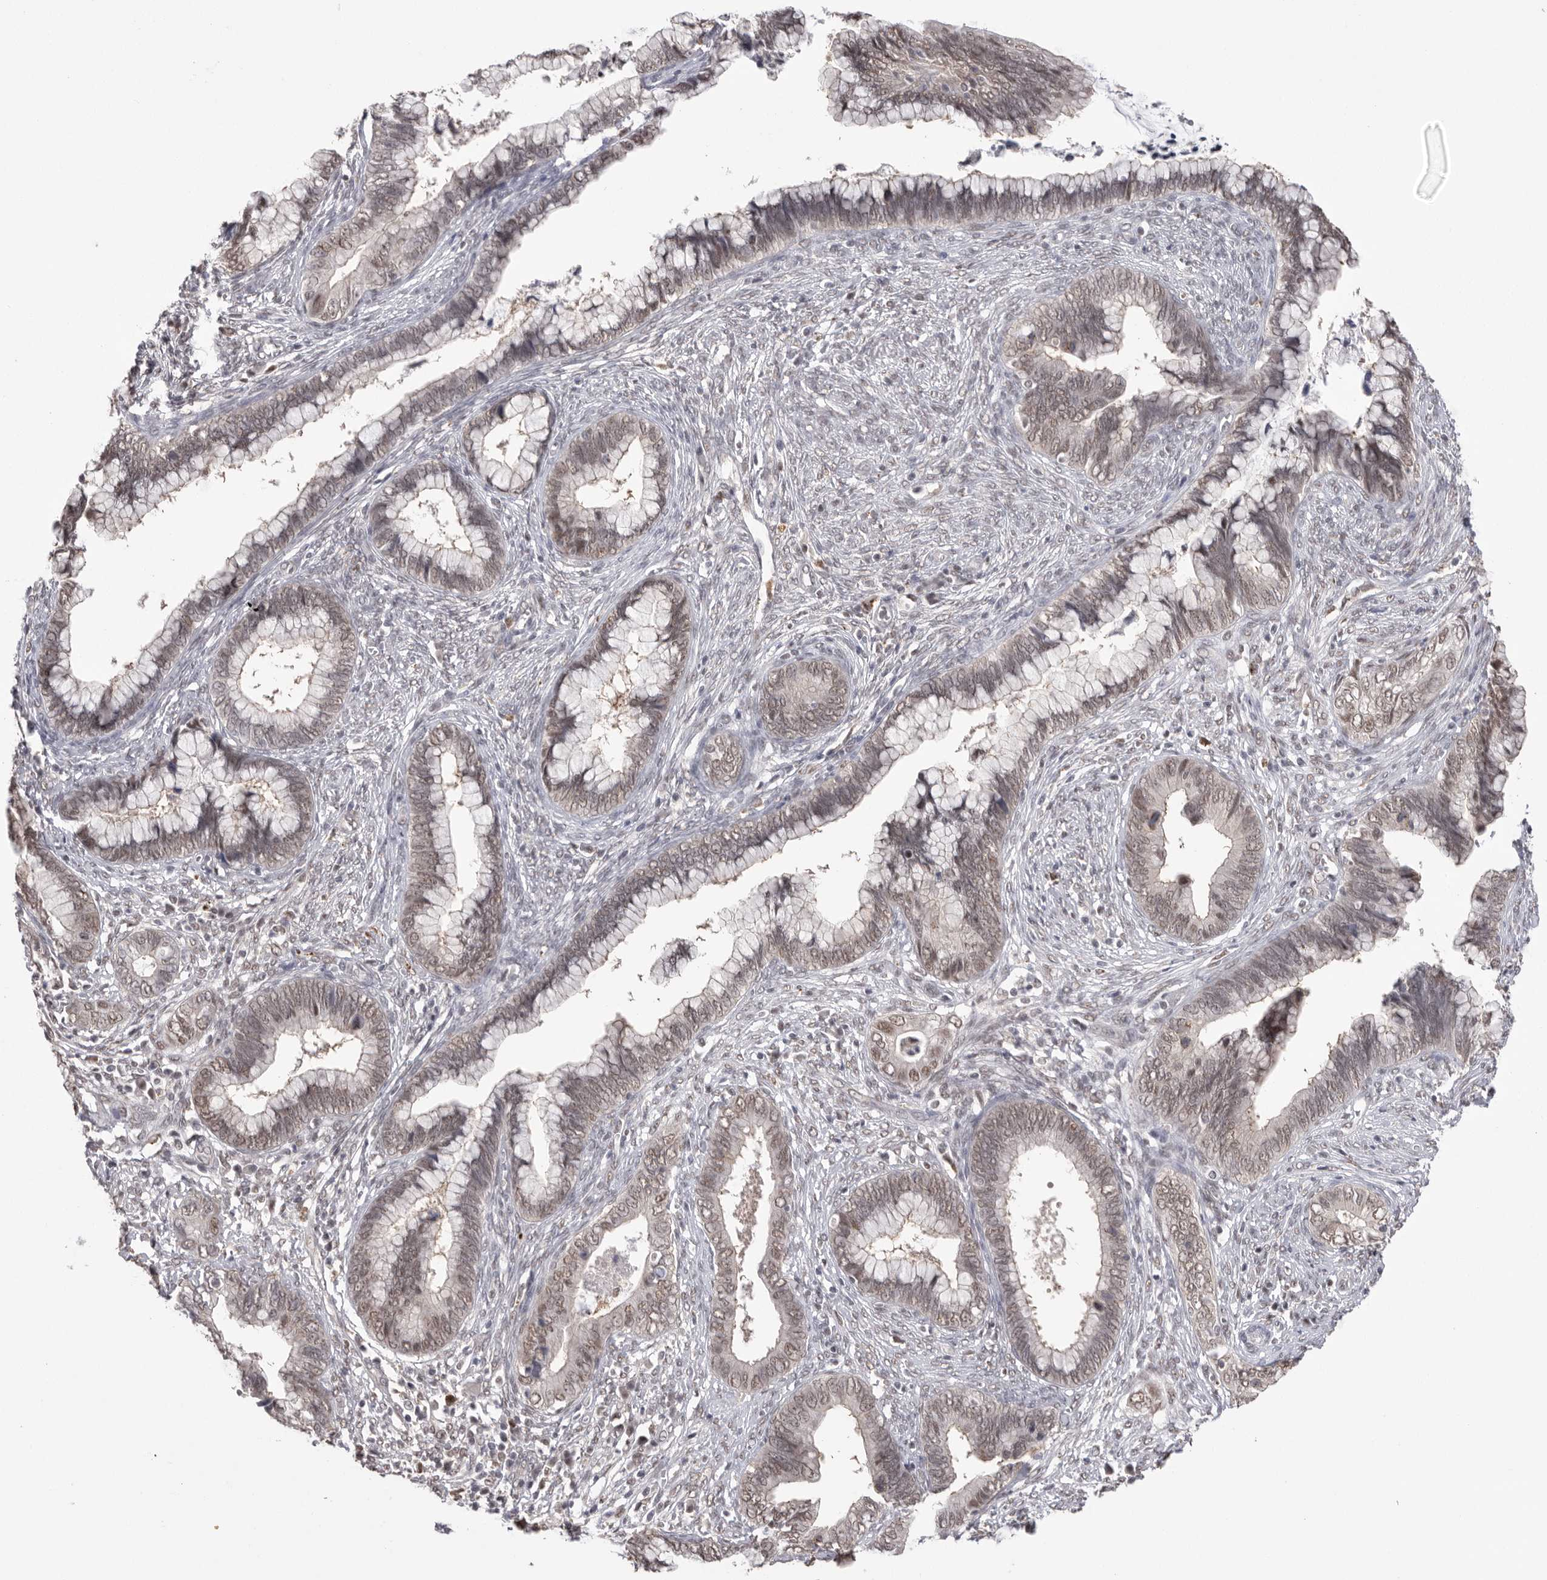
{"staining": {"intensity": "moderate", "quantity": "25%-75%", "location": "nuclear"}, "tissue": "cervical cancer", "cell_type": "Tumor cells", "image_type": "cancer", "snomed": [{"axis": "morphology", "description": "Adenocarcinoma, NOS"}, {"axis": "topography", "description": "Cervix"}], "caption": "A histopathology image showing moderate nuclear staining in approximately 25%-75% of tumor cells in adenocarcinoma (cervical), as visualized by brown immunohistochemical staining.", "gene": "BCLAF3", "patient": {"sex": "female", "age": 44}}